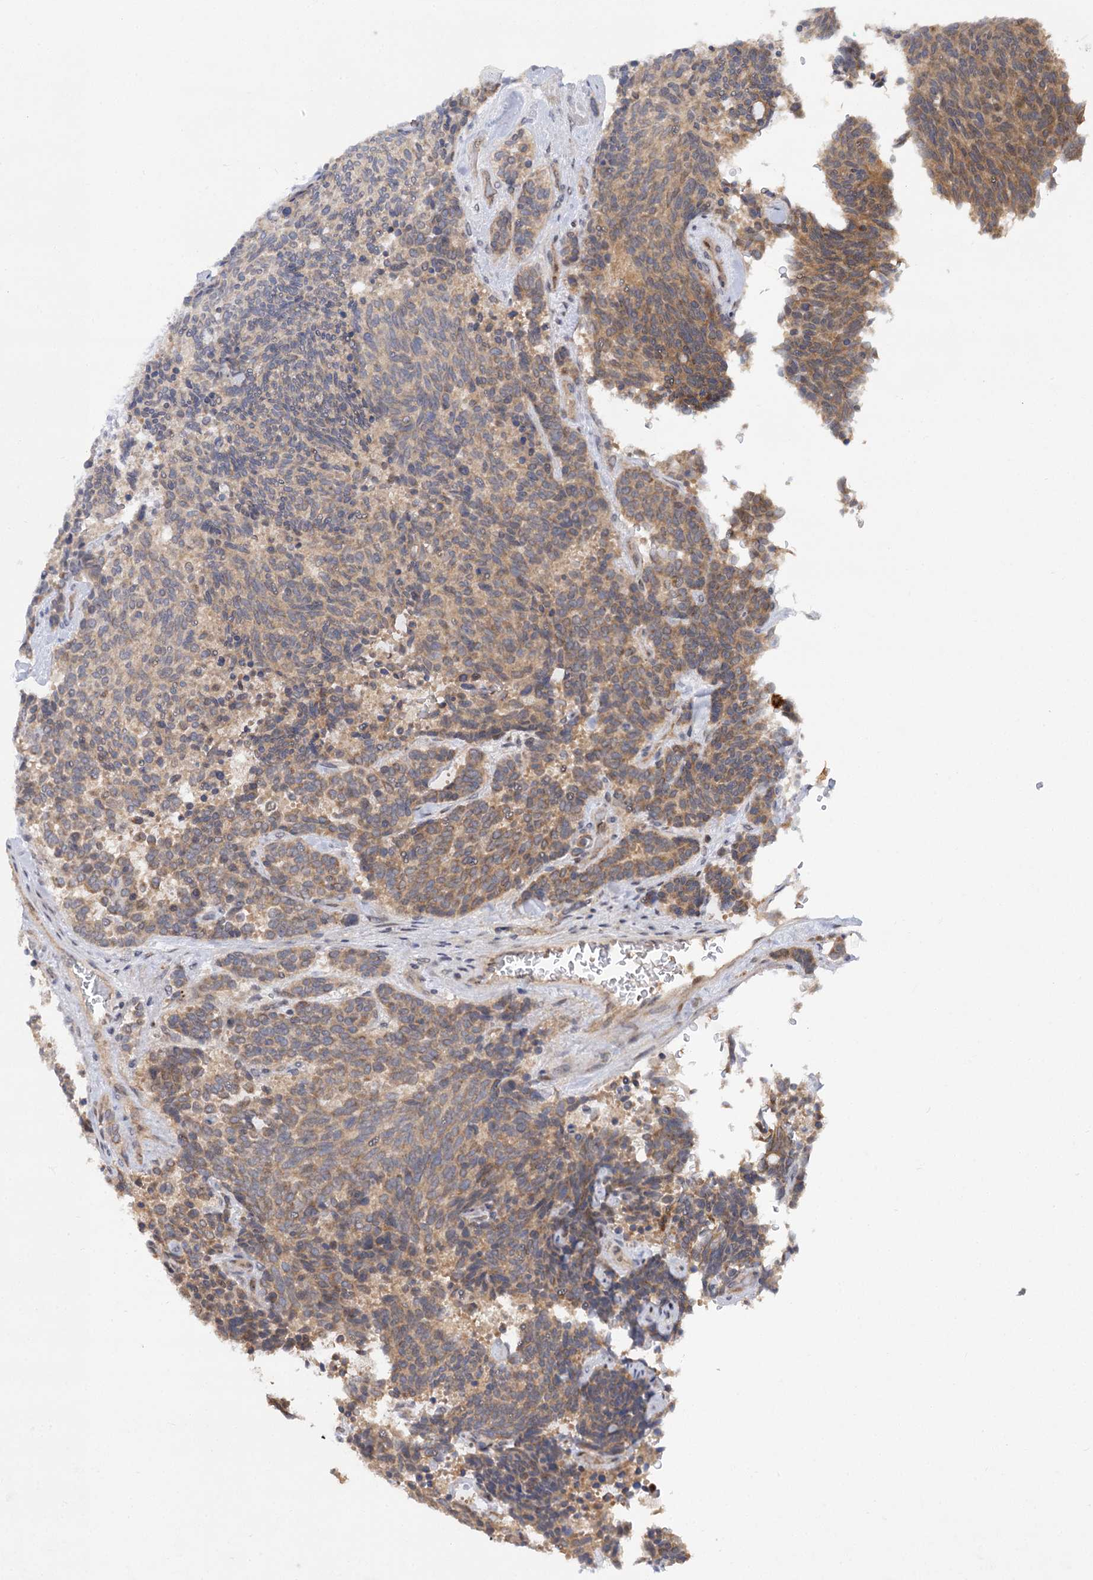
{"staining": {"intensity": "moderate", "quantity": "25%-75%", "location": "cytoplasmic/membranous"}, "tissue": "carcinoid", "cell_type": "Tumor cells", "image_type": "cancer", "snomed": [{"axis": "morphology", "description": "Carcinoid, malignant, NOS"}, {"axis": "topography", "description": "Pancreas"}], "caption": "Protein analysis of malignant carcinoid tissue exhibits moderate cytoplasmic/membranous staining in about 25%-75% of tumor cells.", "gene": "FBXW8", "patient": {"sex": "female", "age": 54}}